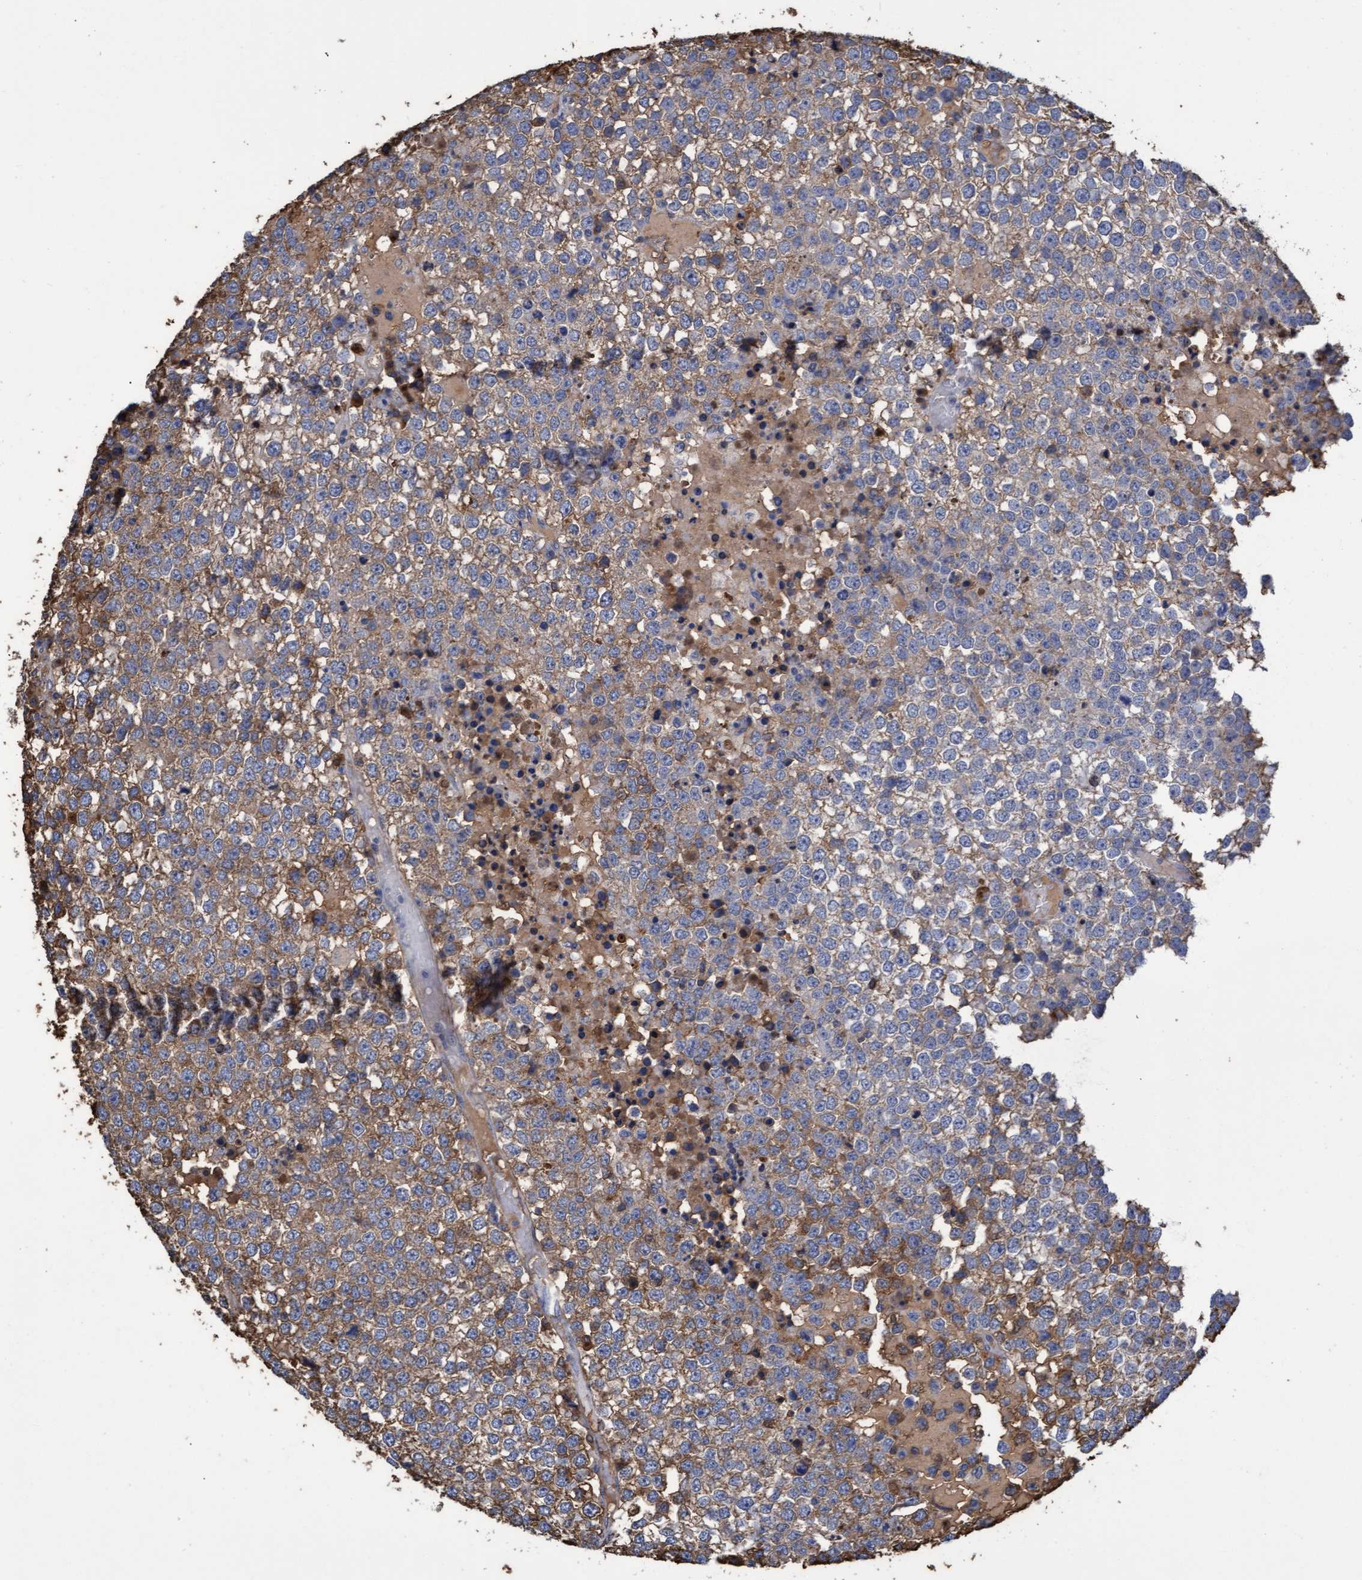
{"staining": {"intensity": "weak", "quantity": ">75%", "location": "cytoplasmic/membranous"}, "tissue": "testis cancer", "cell_type": "Tumor cells", "image_type": "cancer", "snomed": [{"axis": "morphology", "description": "Seminoma, NOS"}, {"axis": "topography", "description": "Testis"}], "caption": "The micrograph exhibits a brown stain indicating the presence of a protein in the cytoplasmic/membranous of tumor cells in testis cancer (seminoma).", "gene": "GPR39", "patient": {"sex": "male", "age": 65}}